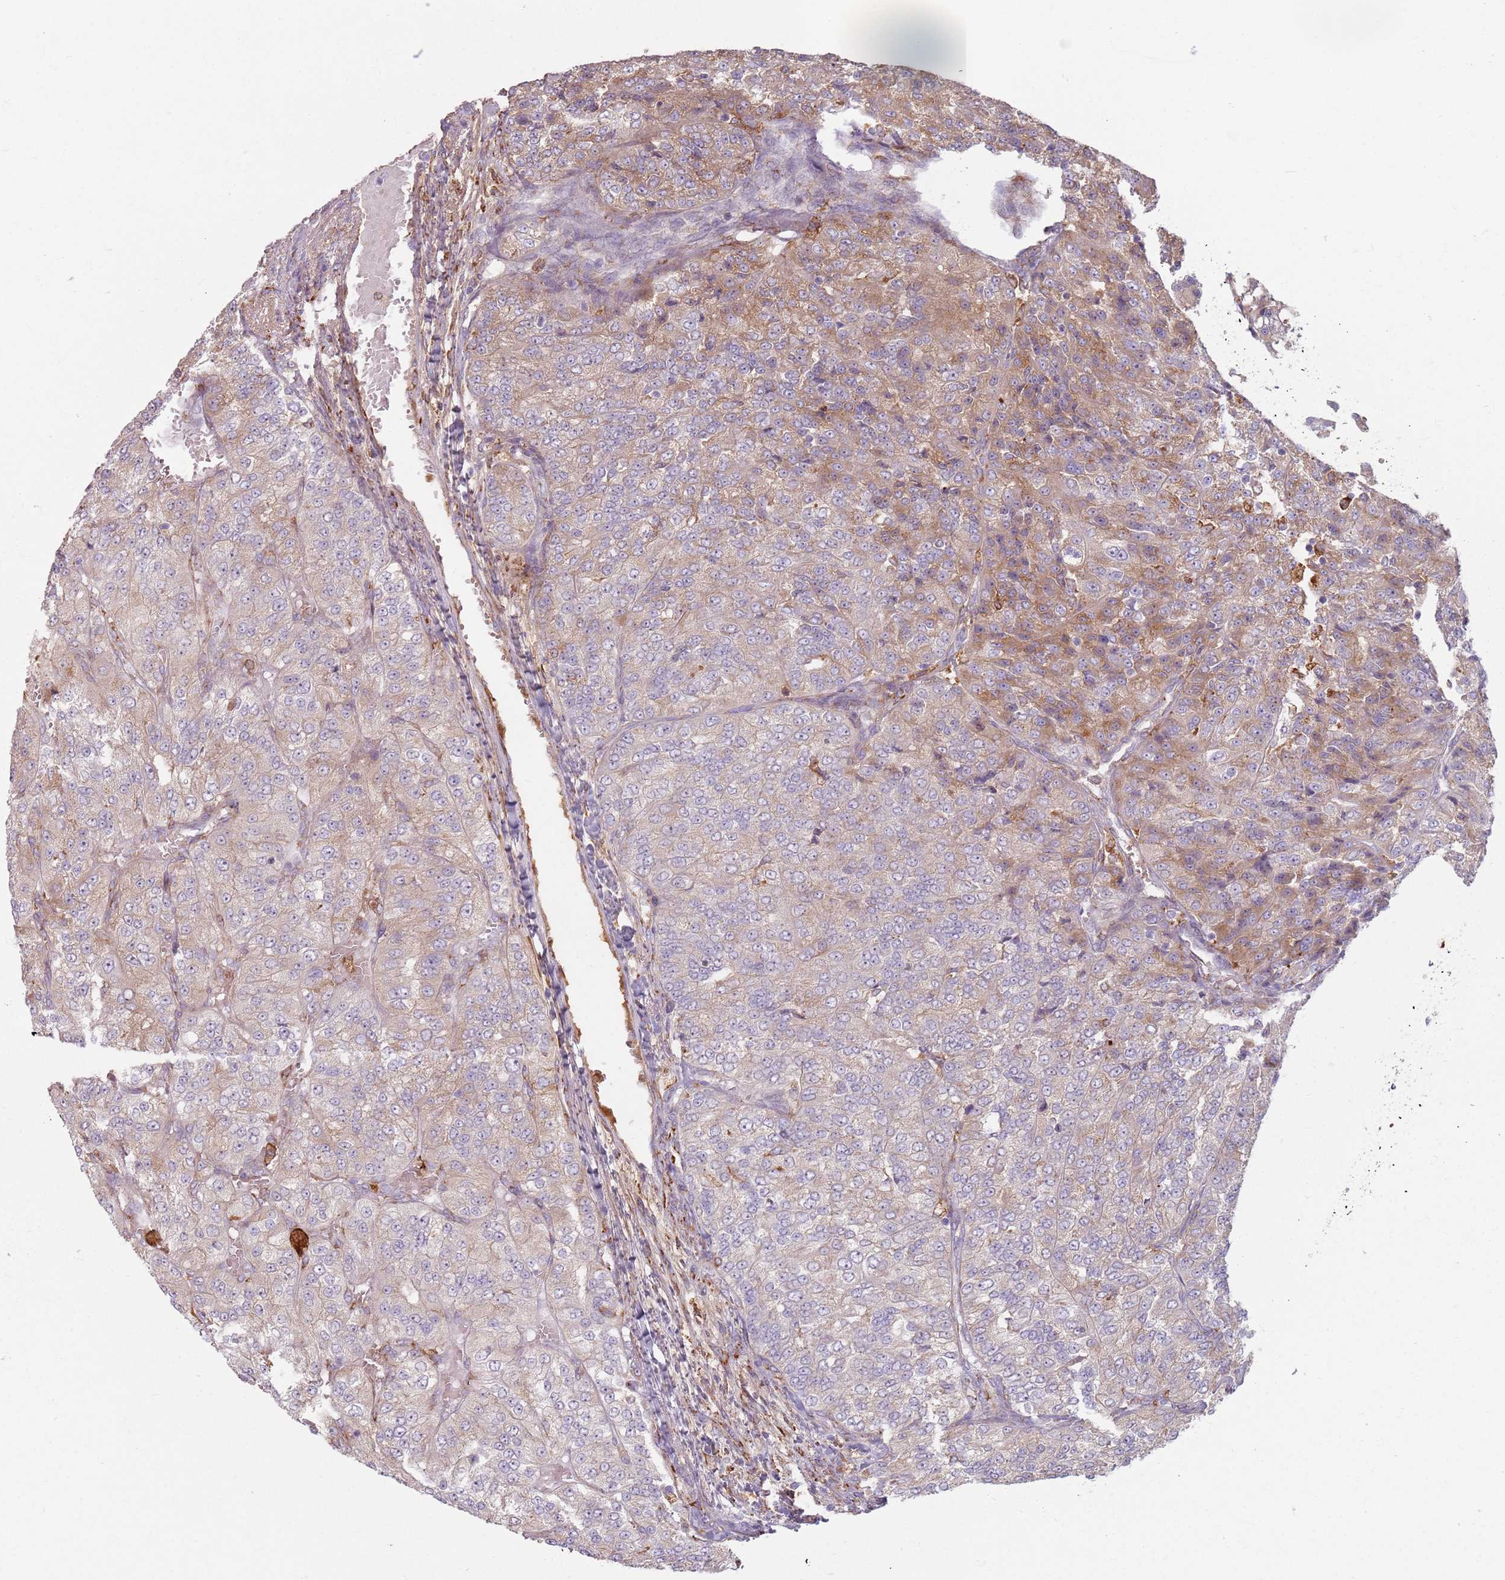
{"staining": {"intensity": "moderate", "quantity": "25%-75%", "location": "cytoplasmic/membranous"}, "tissue": "renal cancer", "cell_type": "Tumor cells", "image_type": "cancer", "snomed": [{"axis": "morphology", "description": "Adenocarcinoma, NOS"}, {"axis": "topography", "description": "Kidney"}], "caption": "Immunohistochemistry of renal adenocarcinoma shows medium levels of moderate cytoplasmic/membranous positivity in approximately 25%-75% of tumor cells.", "gene": "COLGALT1", "patient": {"sex": "female", "age": 63}}